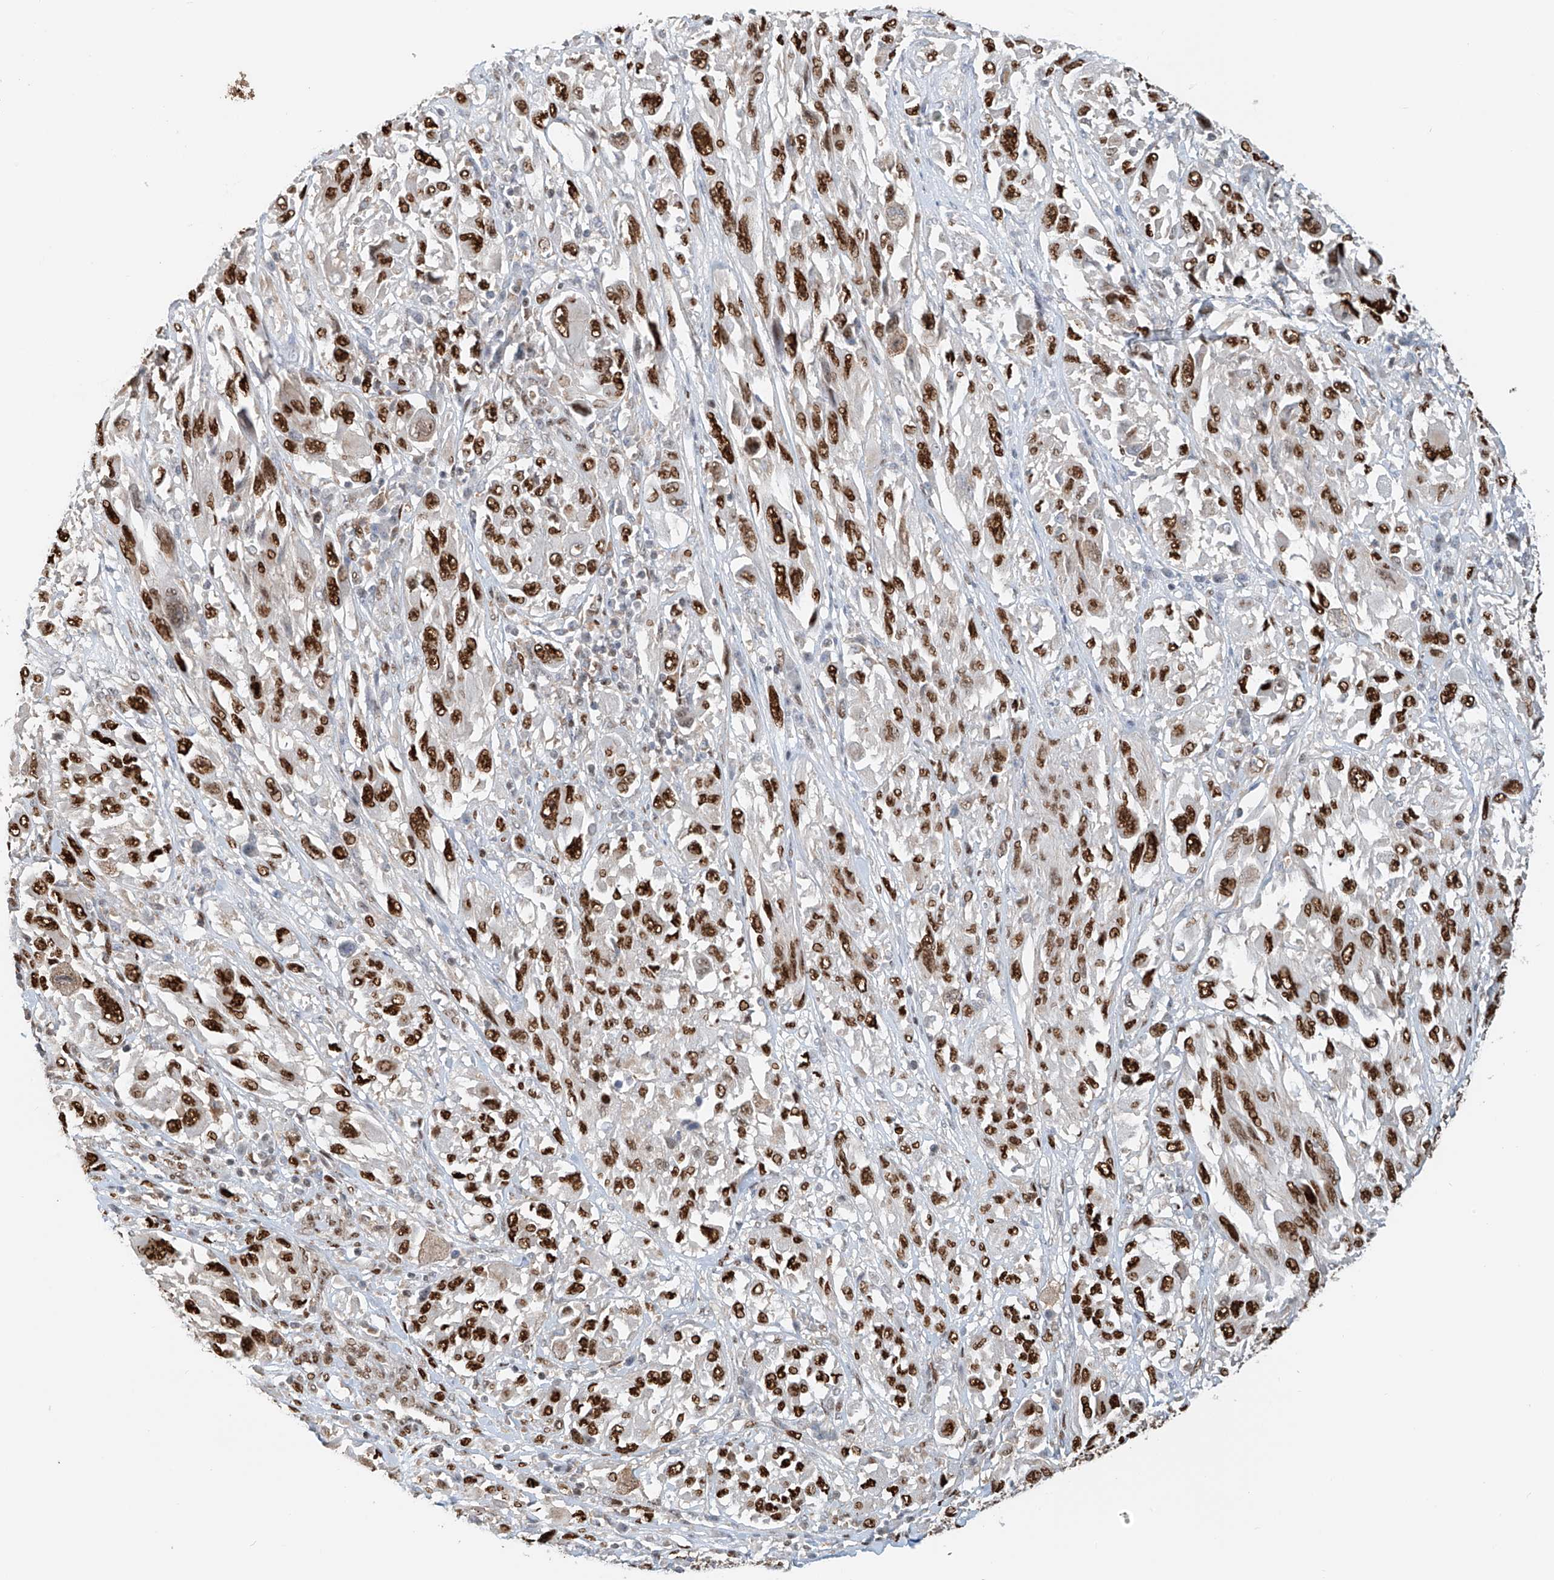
{"staining": {"intensity": "strong", "quantity": ">75%", "location": "nuclear"}, "tissue": "melanoma", "cell_type": "Tumor cells", "image_type": "cancer", "snomed": [{"axis": "morphology", "description": "Malignant melanoma, NOS"}, {"axis": "topography", "description": "Skin"}], "caption": "IHC (DAB) staining of human melanoma reveals strong nuclear protein staining in about >75% of tumor cells.", "gene": "ZNF514", "patient": {"sex": "female", "age": 91}}